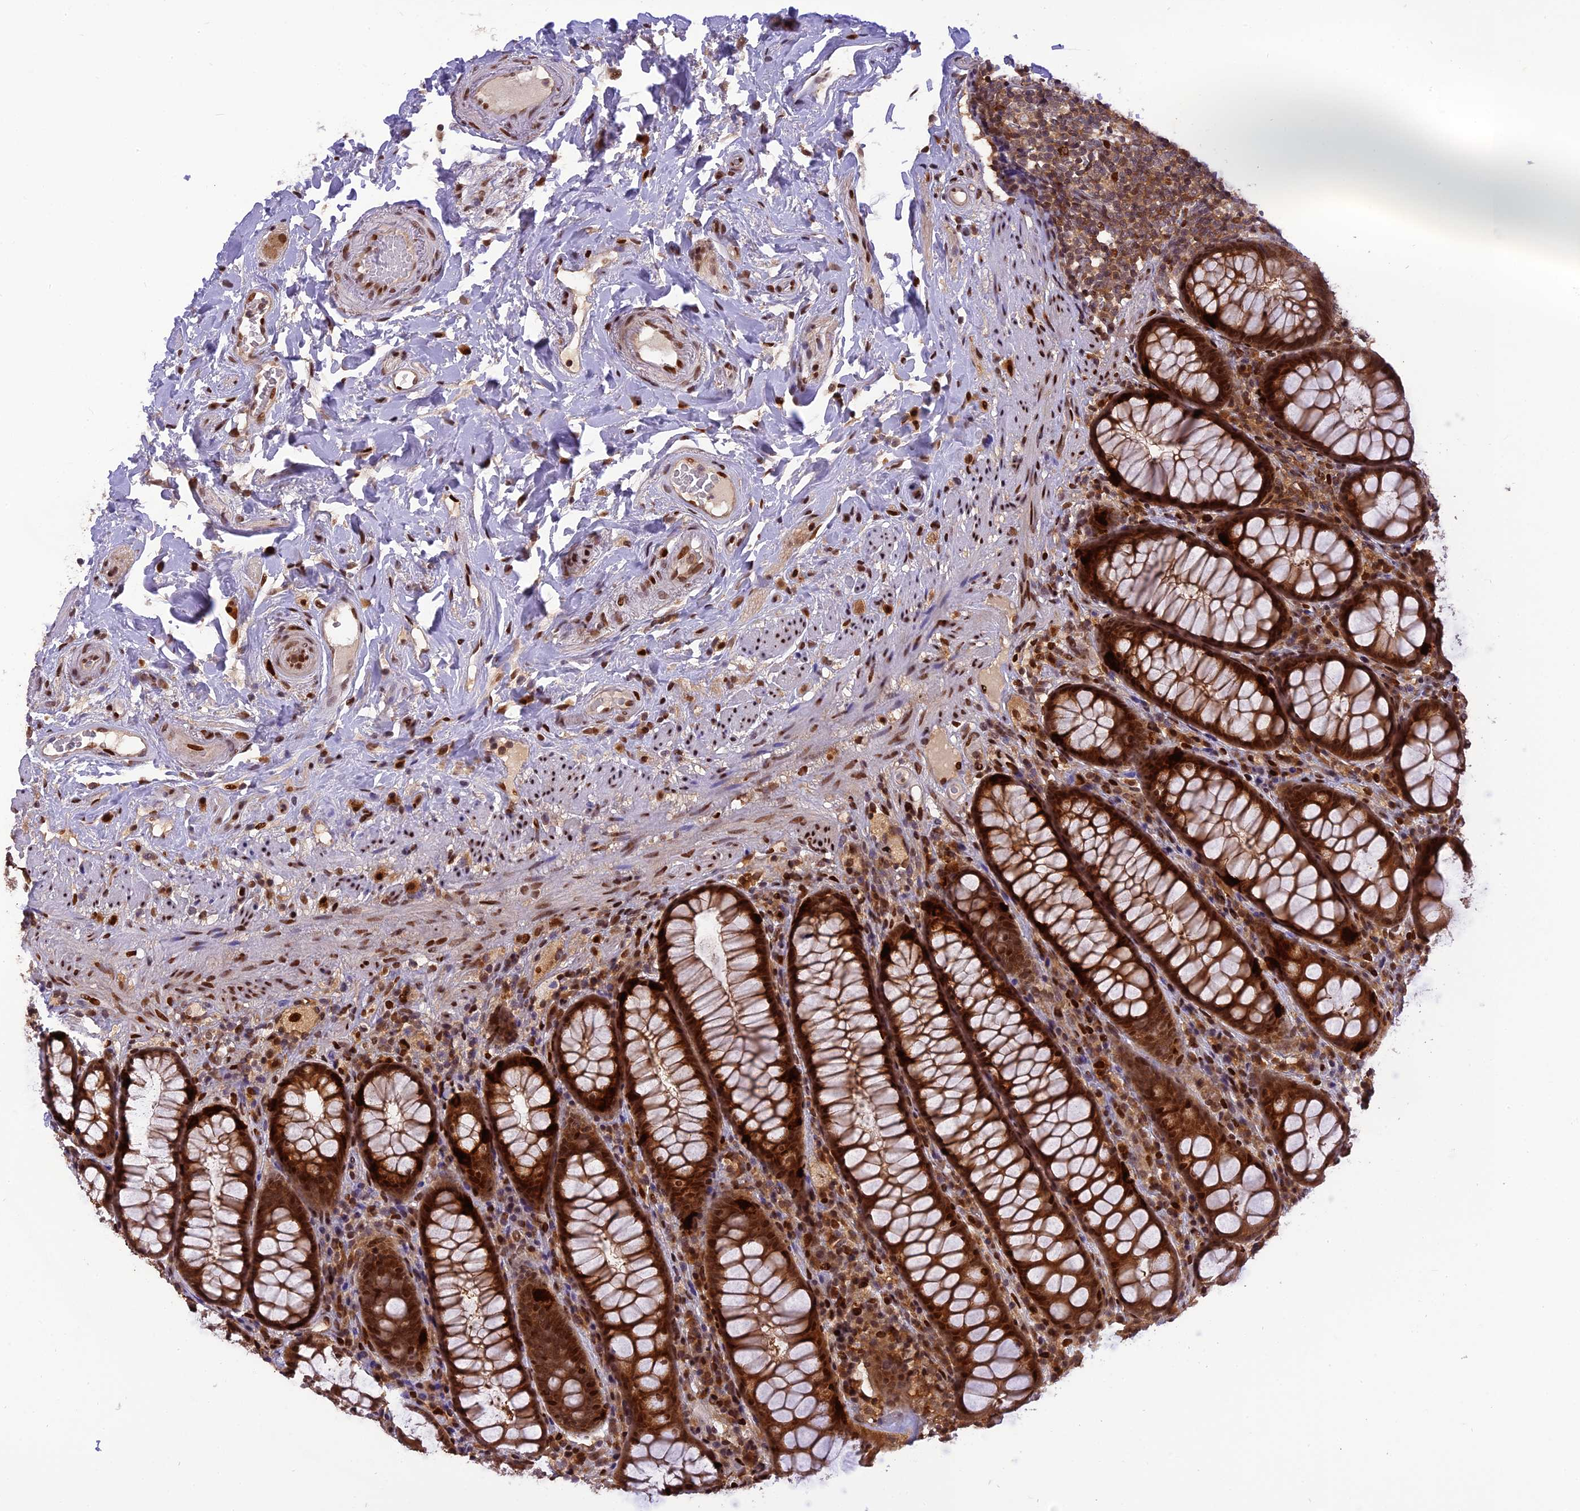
{"staining": {"intensity": "strong", "quantity": ">75%", "location": "cytoplasmic/membranous,nuclear"}, "tissue": "rectum", "cell_type": "Glandular cells", "image_type": "normal", "snomed": [{"axis": "morphology", "description": "Normal tissue, NOS"}, {"axis": "topography", "description": "Rectum"}], "caption": "Immunohistochemistry (IHC) micrograph of benign human rectum stained for a protein (brown), which displays high levels of strong cytoplasmic/membranous,nuclear expression in about >75% of glandular cells.", "gene": "RABGGTA", "patient": {"sex": "male", "age": 83}}